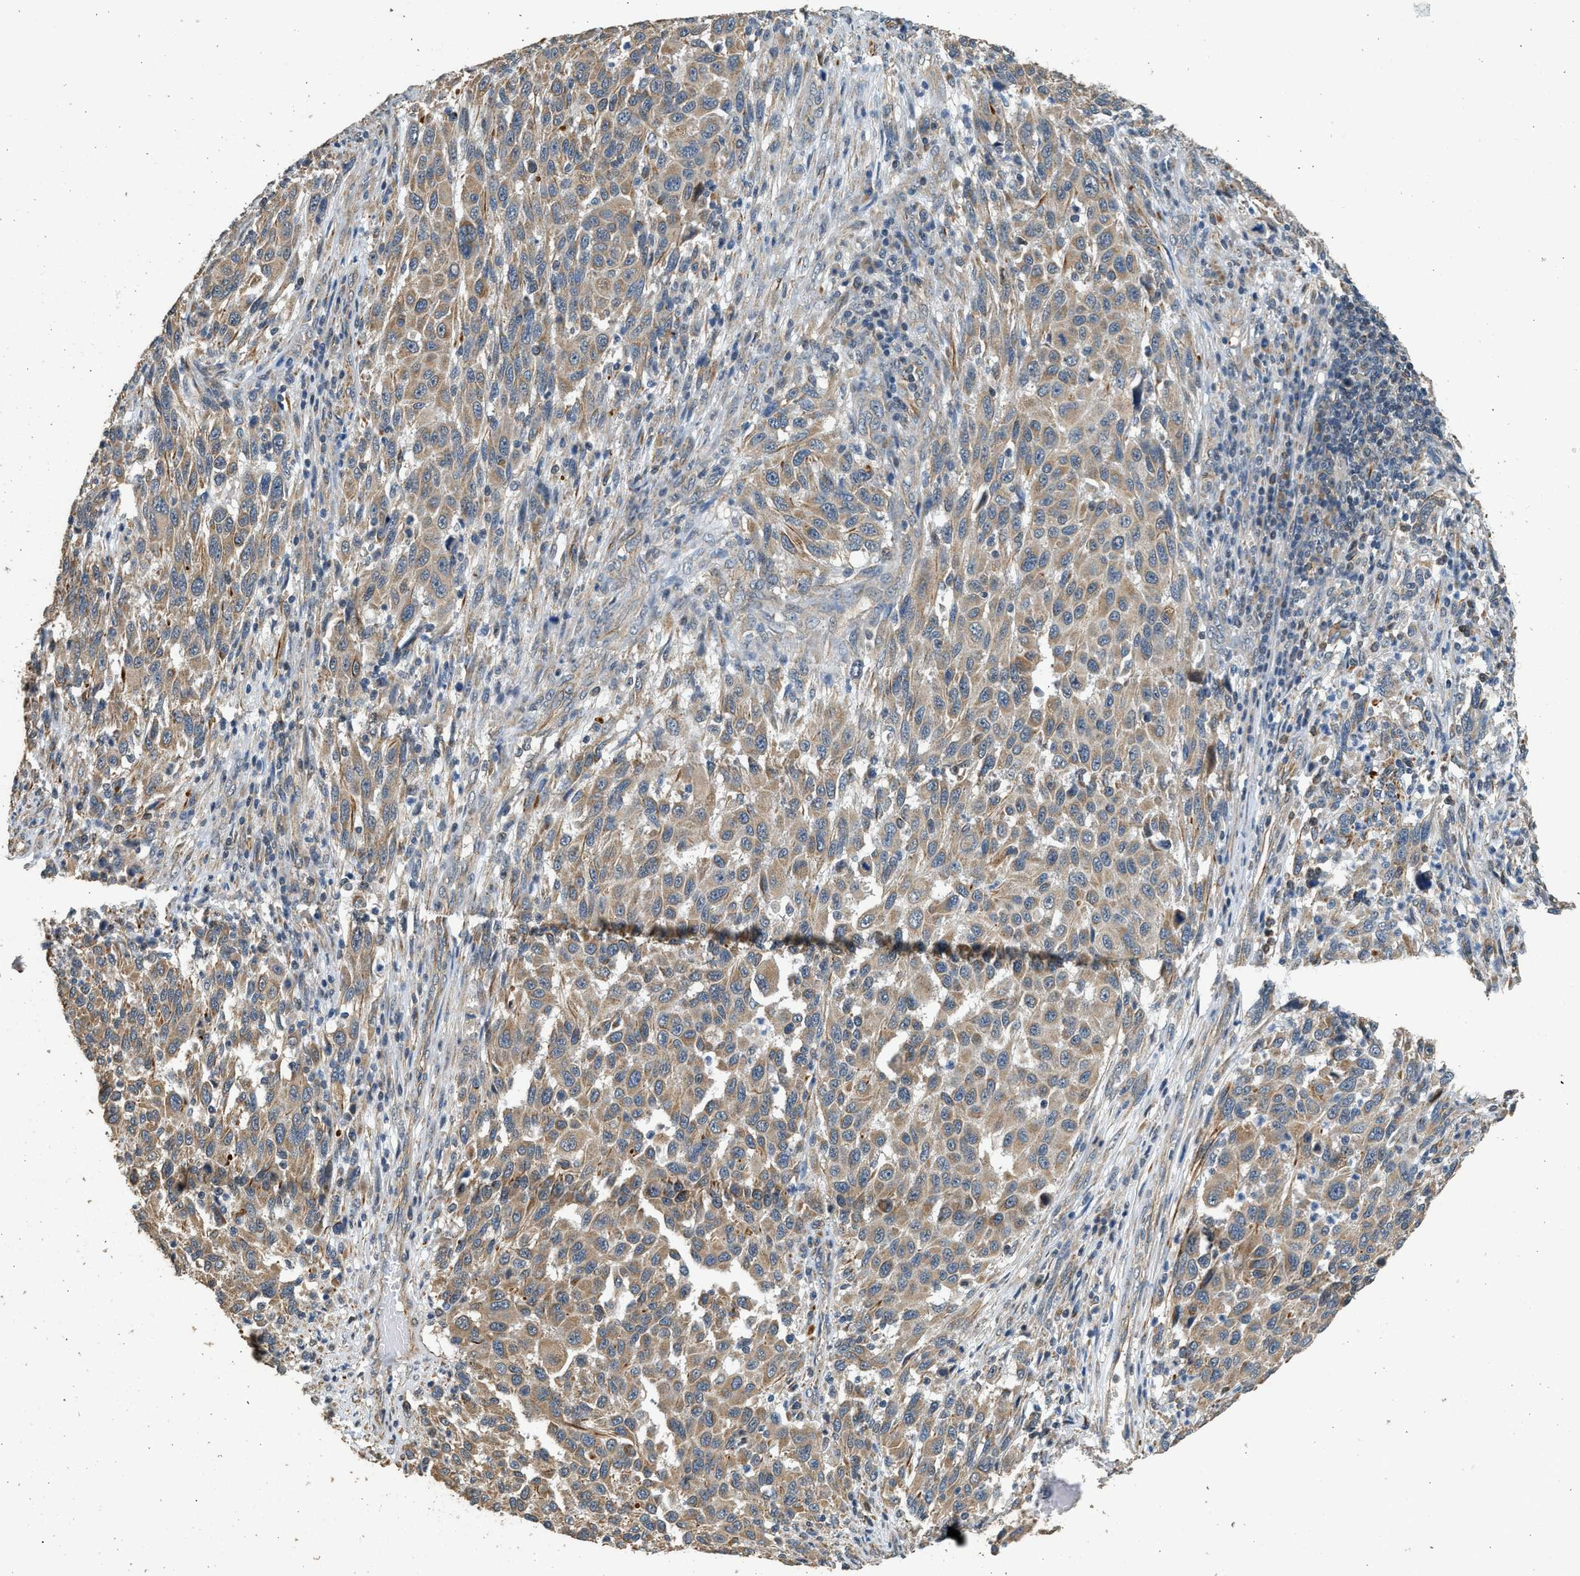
{"staining": {"intensity": "moderate", "quantity": ">75%", "location": "cytoplasmic/membranous"}, "tissue": "melanoma", "cell_type": "Tumor cells", "image_type": "cancer", "snomed": [{"axis": "morphology", "description": "Malignant melanoma, Metastatic site"}, {"axis": "topography", "description": "Lymph node"}], "caption": "Malignant melanoma (metastatic site) was stained to show a protein in brown. There is medium levels of moderate cytoplasmic/membranous positivity in about >75% of tumor cells.", "gene": "PCLO", "patient": {"sex": "male", "age": 61}}